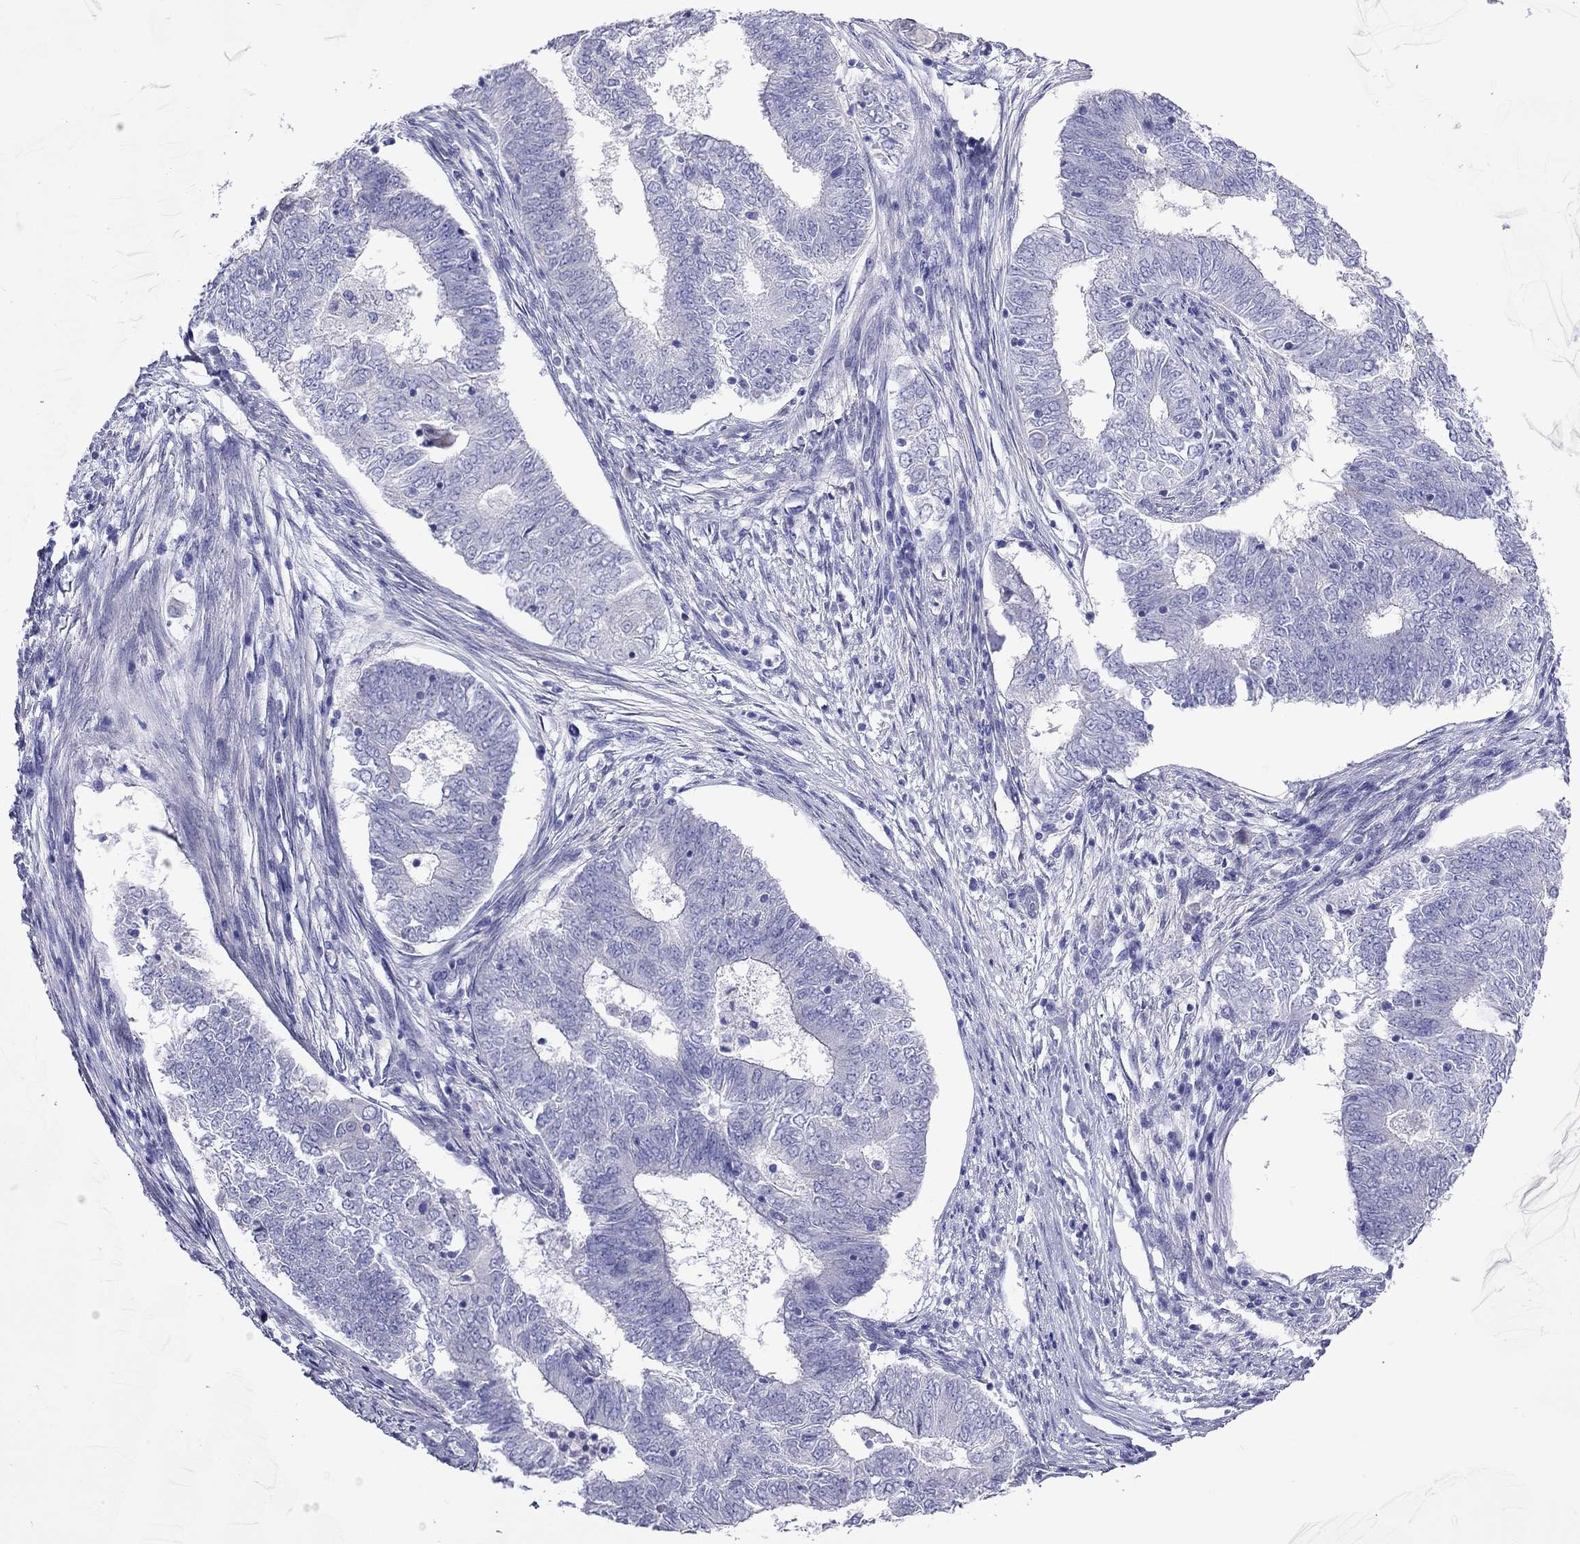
{"staining": {"intensity": "negative", "quantity": "none", "location": "none"}, "tissue": "endometrial cancer", "cell_type": "Tumor cells", "image_type": "cancer", "snomed": [{"axis": "morphology", "description": "Adenocarcinoma, NOS"}, {"axis": "topography", "description": "Endometrium"}], "caption": "Tumor cells are negative for protein expression in human endometrial adenocarcinoma.", "gene": "MGAT4C", "patient": {"sex": "female", "age": 62}}